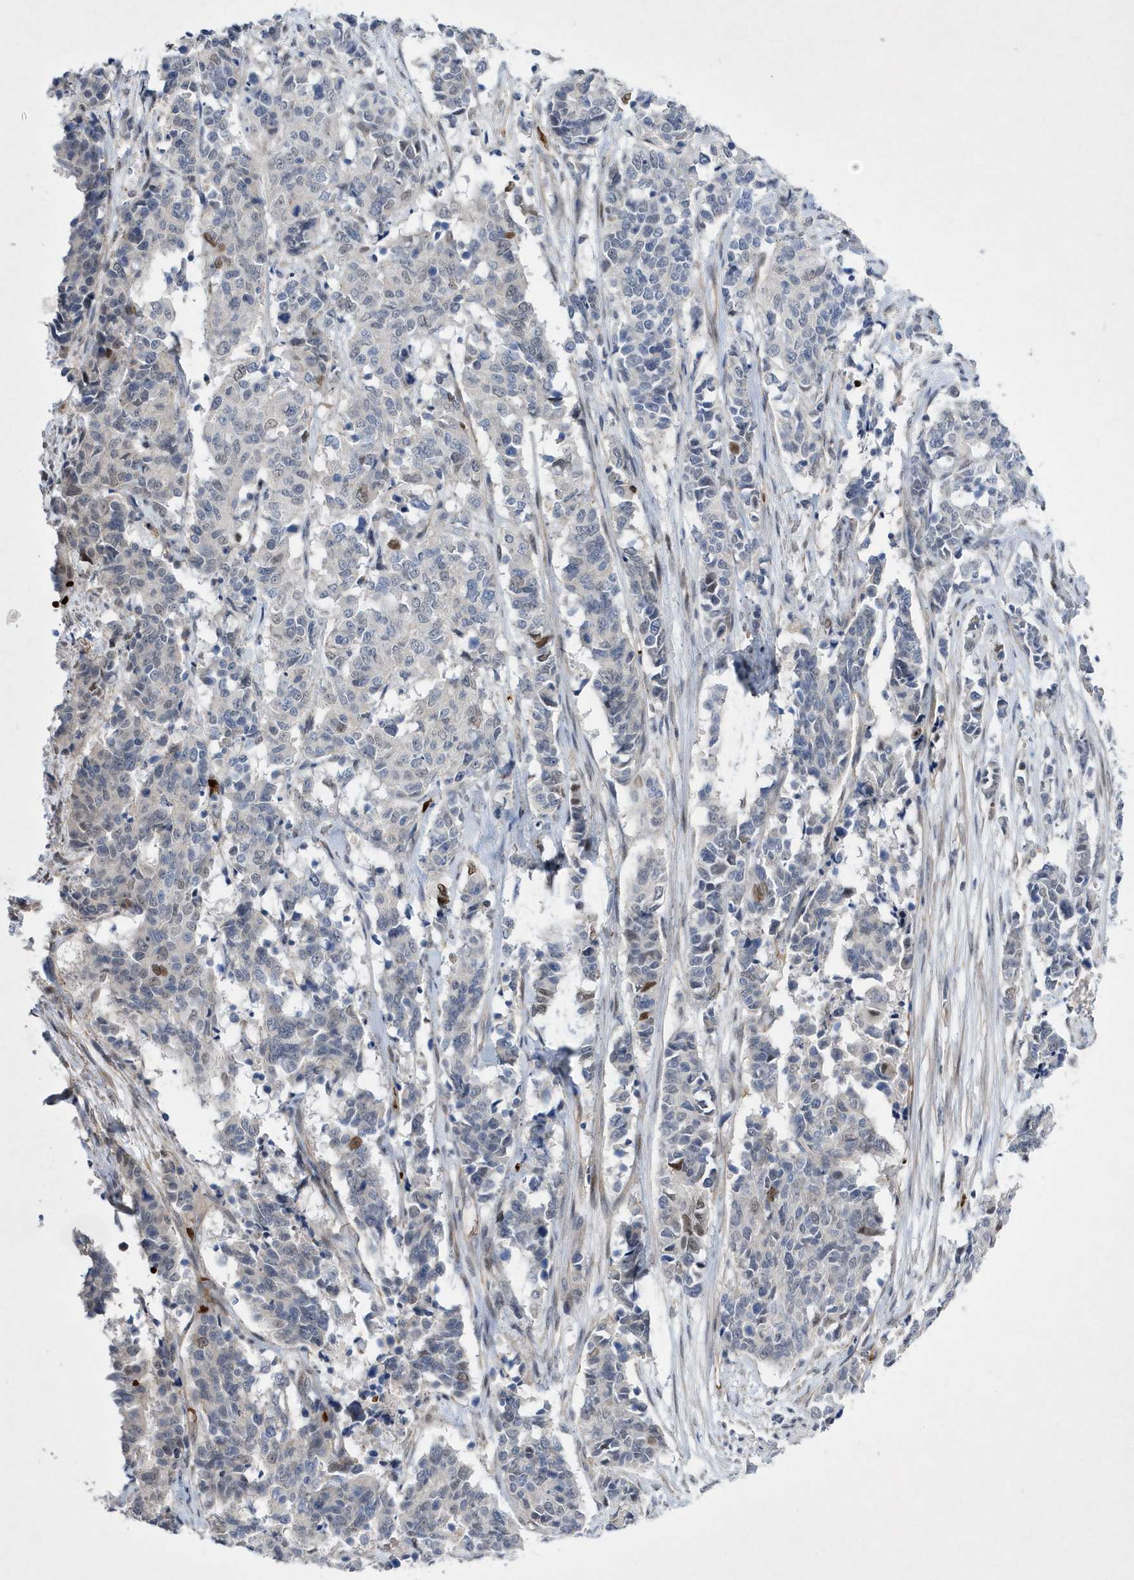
{"staining": {"intensity": "negative", "quantity": "none", "location": "none"}, "tissue": "cervical cancer", "cell_type": "Tumor cells", "image_type": "cancer", "snomed": [{"axis": "morphology", "description": "Normal tissue, NOS"}, {"axis": "morphology", "description": "Squamous cell carcinoma, NOS"}, {"axis": "topography", "description": "Cervix"}], "caption": "This is a photomicrograph of immunohistochemistry (IHC) staining of cervical cancer, which shows no staining in tumor cells. (DAB immunohistochemistry (IHC), high magnification).", "gene": "ZNF875", "patient": {"sex": "female", "age": 35}}